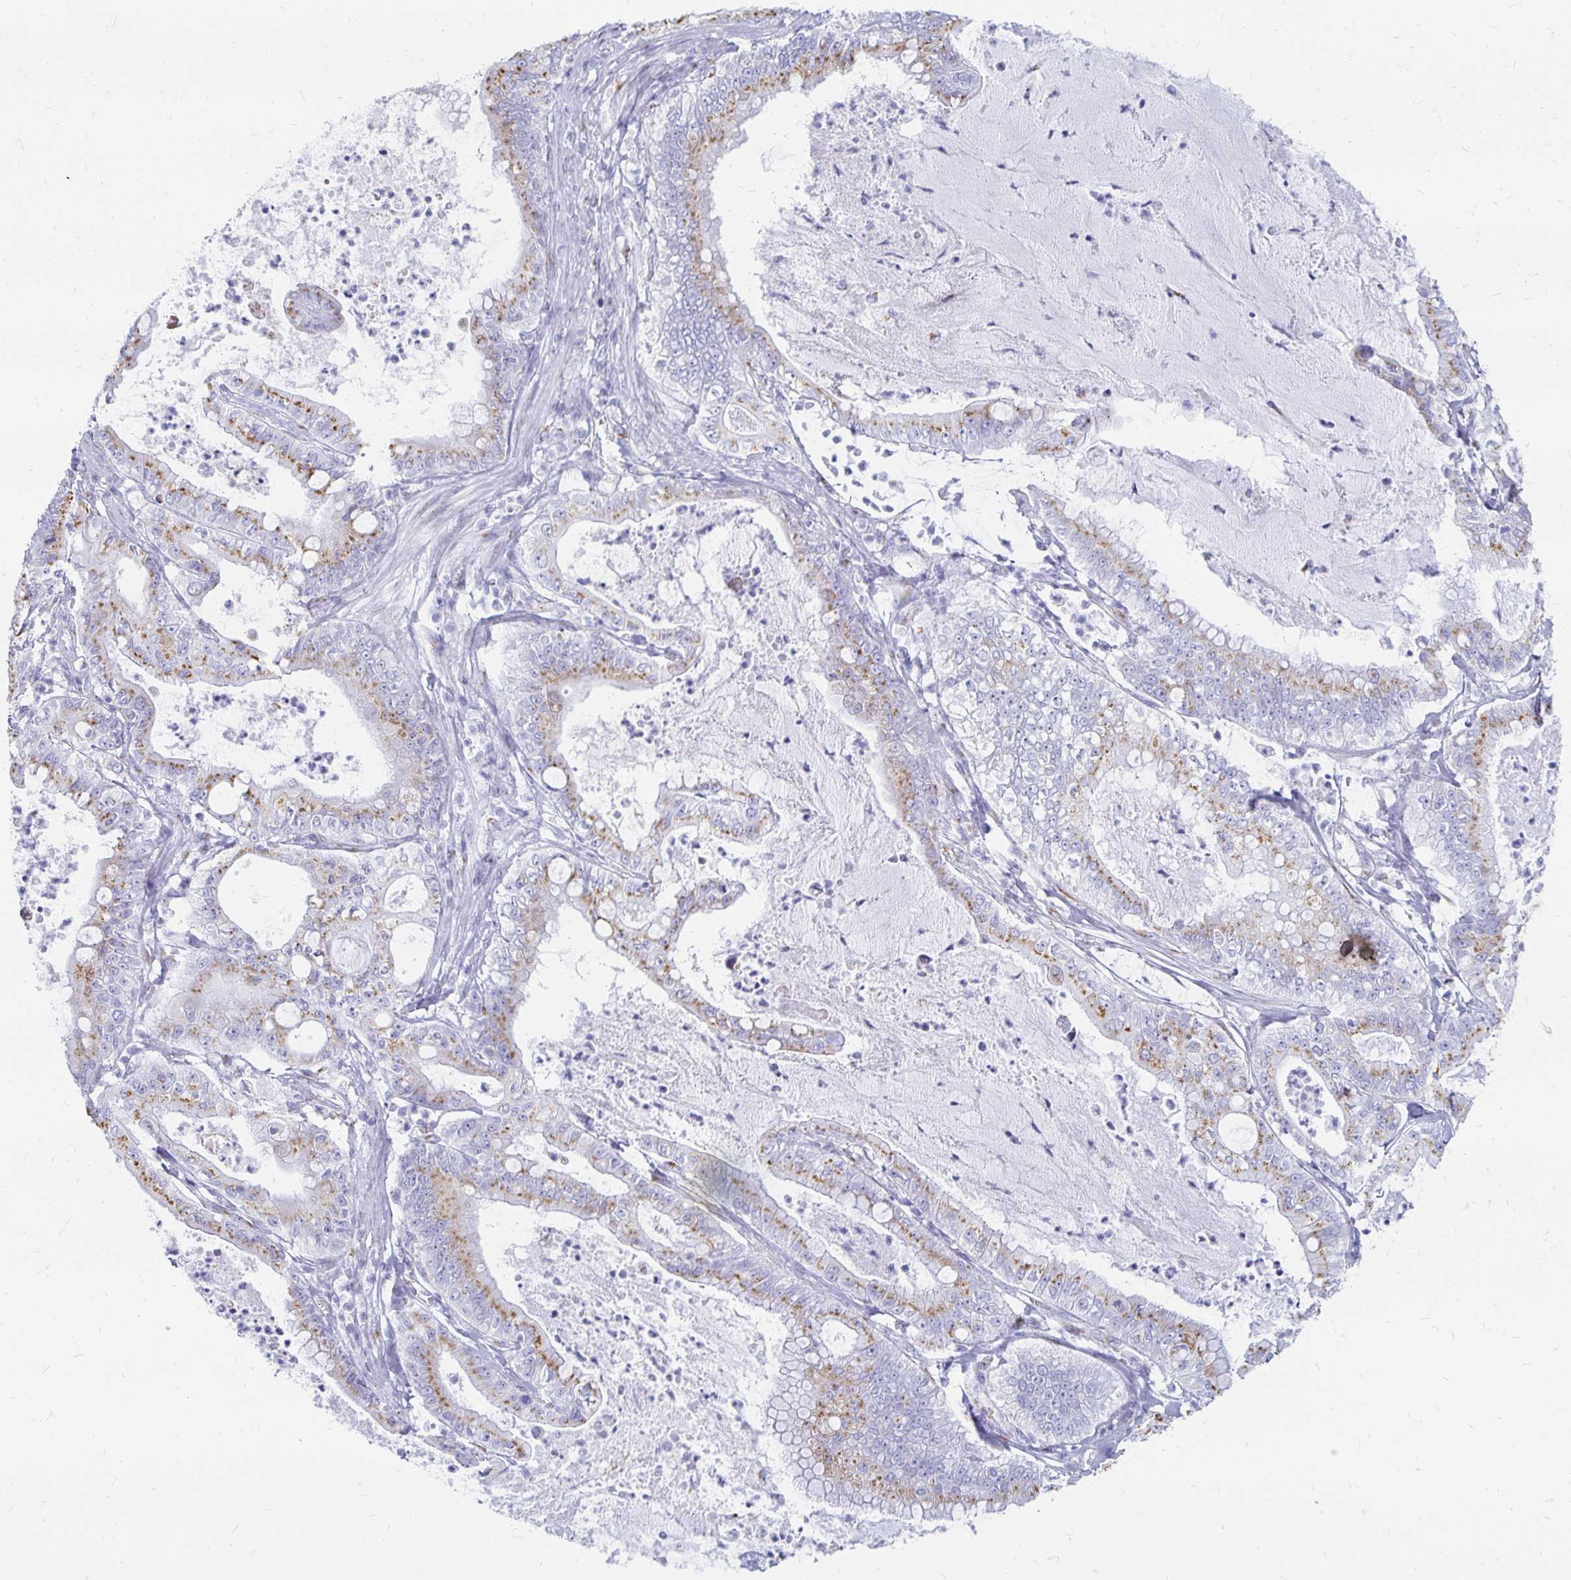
{"staining": {"intensity": "moderate", "quantity": ">75%", "location": "cytoplasmic/membranous"}, "tissue": "pancreatic cancer", "cell_type": "Tumor cells", "image_type": "cancer", "snomed": [{"axis": "morphology", "description": "Adenocarcinoma, NOS"}, {"axis": "topography", "description": "Pancreas"}], "caption": "Protein analysis of adenocarcinoma (pancreatic) tissue demonstrates moderate cytoplasmic/membranous positivity in approximately >75% of tumor cells. (IHC, brightfield microscopy, high magnification).", "gene": "PAGE4", "patient": {"sex": "male", "age": 71}}